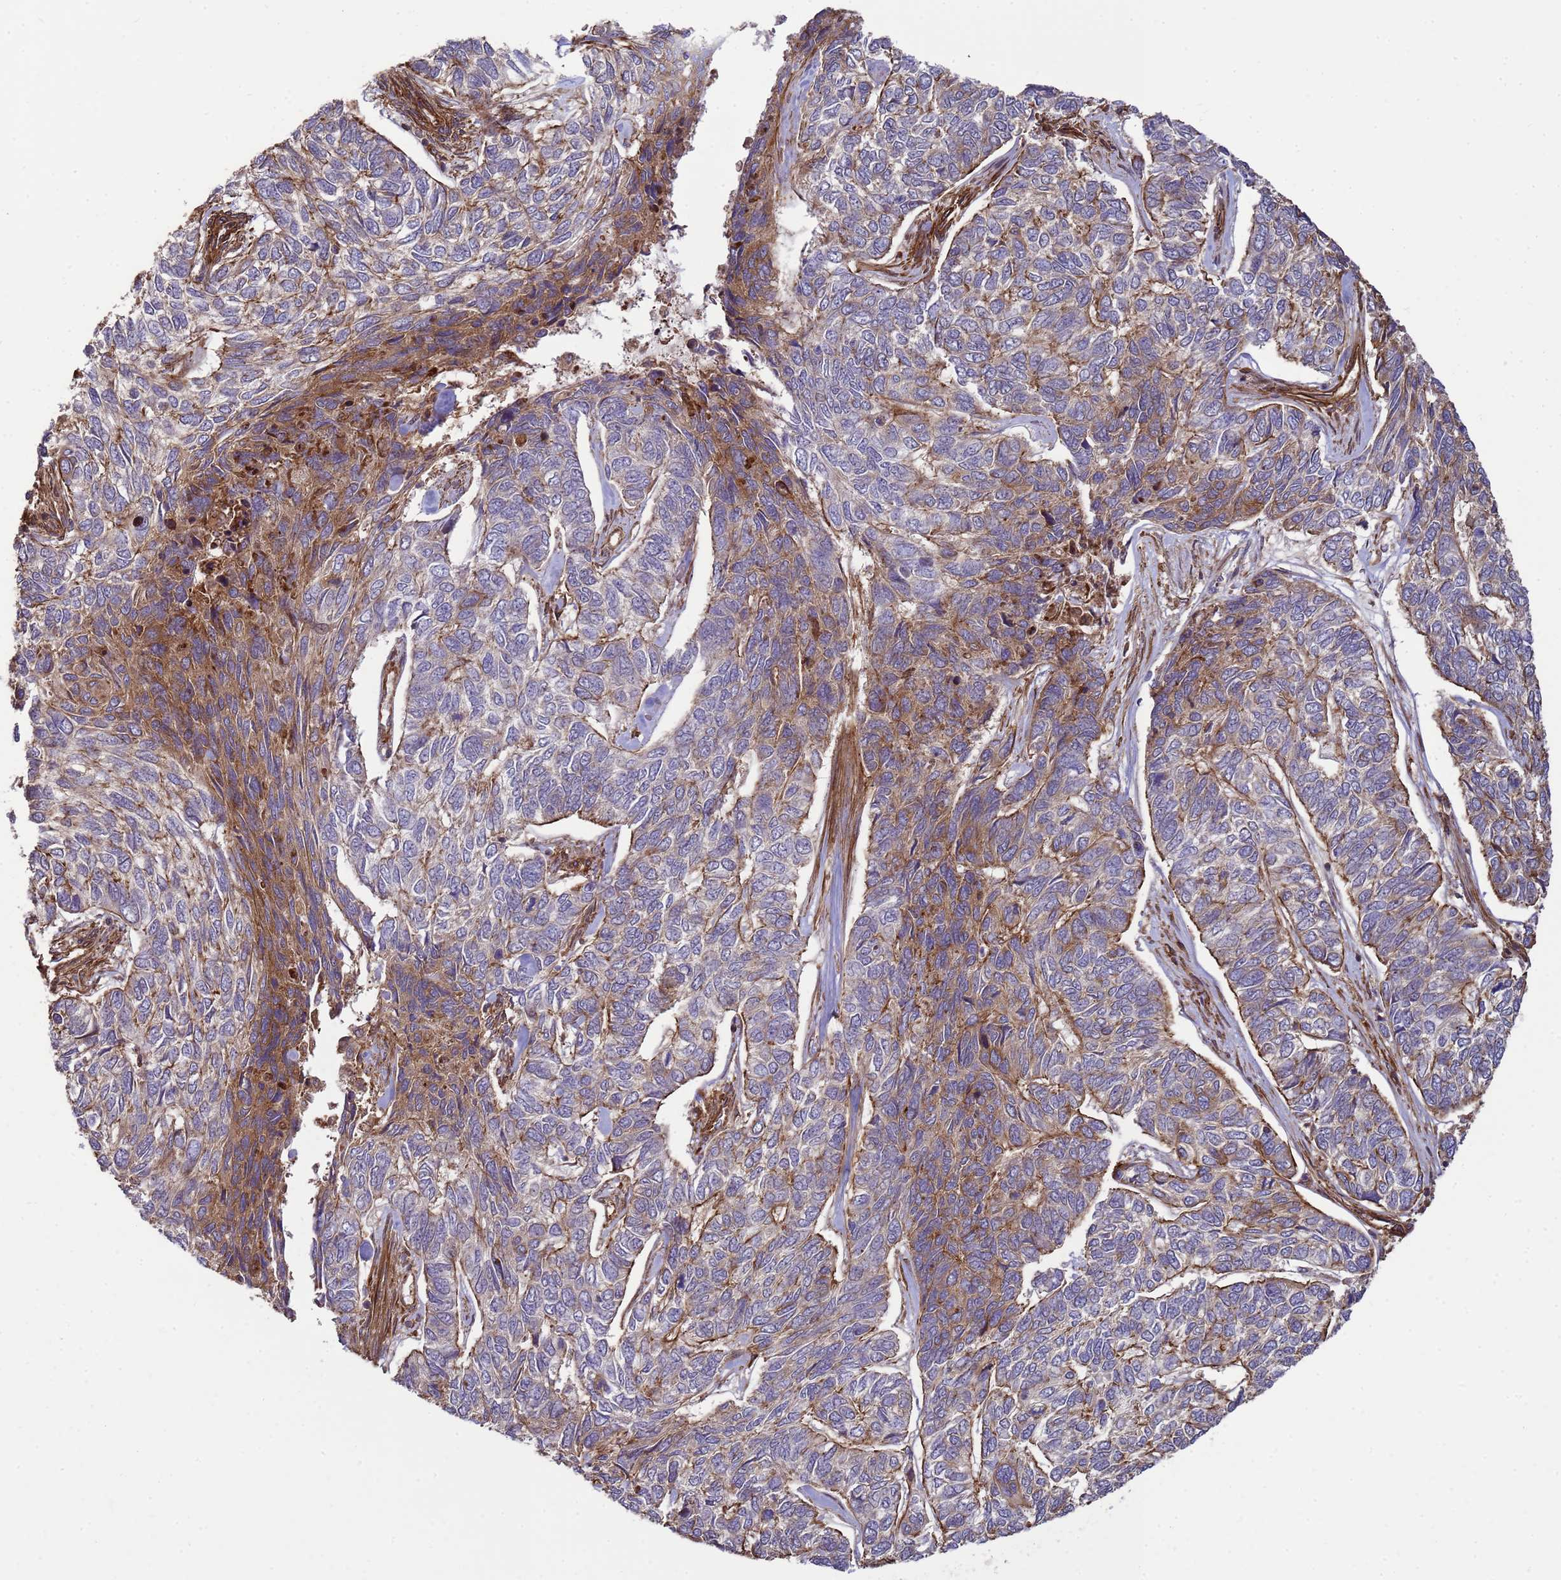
{"staining": {"intensity": "moderate", "quantity": "25%-75%", "location": "cytoplasmic/membranous"}, "tissue": "skin cancer", "cell_type": "Tumor cells", "image_type": "cancer", "snomed": [{"axis": "morphology", "description": "Basal cell carcinoma"}, {"axis": "topography", "description": "Skin"}], "caption": "Moderate cytoplasmic/membranous protein staining is identified in about 25%-75% of tumor cells in skin cancer.", "gene": "CNOT1", "patient": {"sex": "female", "age": 65}}